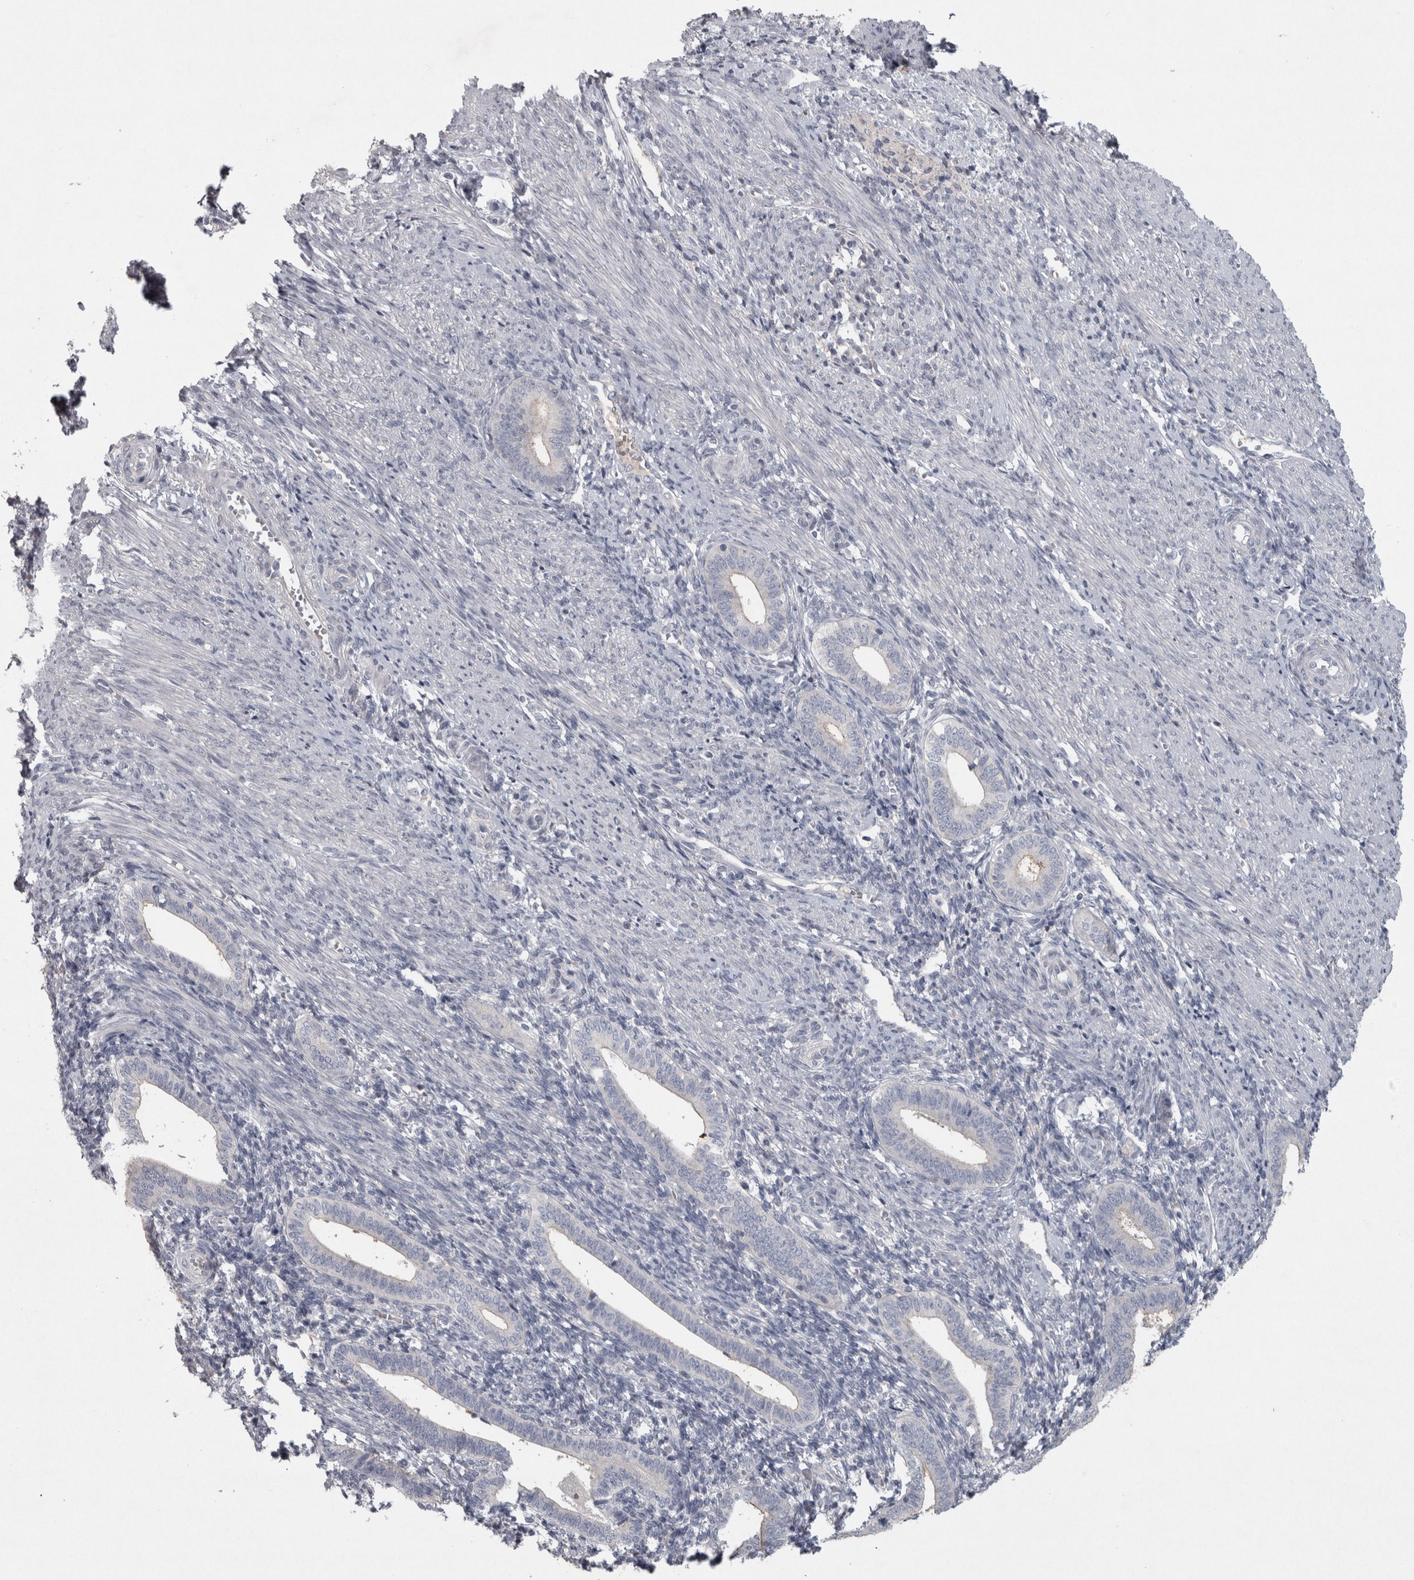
{"staining": {"intensity": "negative", "quantity": "none", "location": "none"}, "tissue": "endometrium", "cell_type": "Cells in endometrial stroma", "image_type": "normal", "snomed": [{"axis": "morphology", "description": "Normal tissue, NOS"}, {"axis": "topography", "description": "Uterus"}, {"axis": "topography", "description": "Endometrium"}], "caption": "Immunohistochemistry micrograph of unremarkable endometrium: endometrium stained with DAB (3,3'-diaminobenzidine) exhibits no significant protein expression in cells in endometrial stroma.", "gene": "ENPP7", "patient": {"sex": "female", "age": 33}}